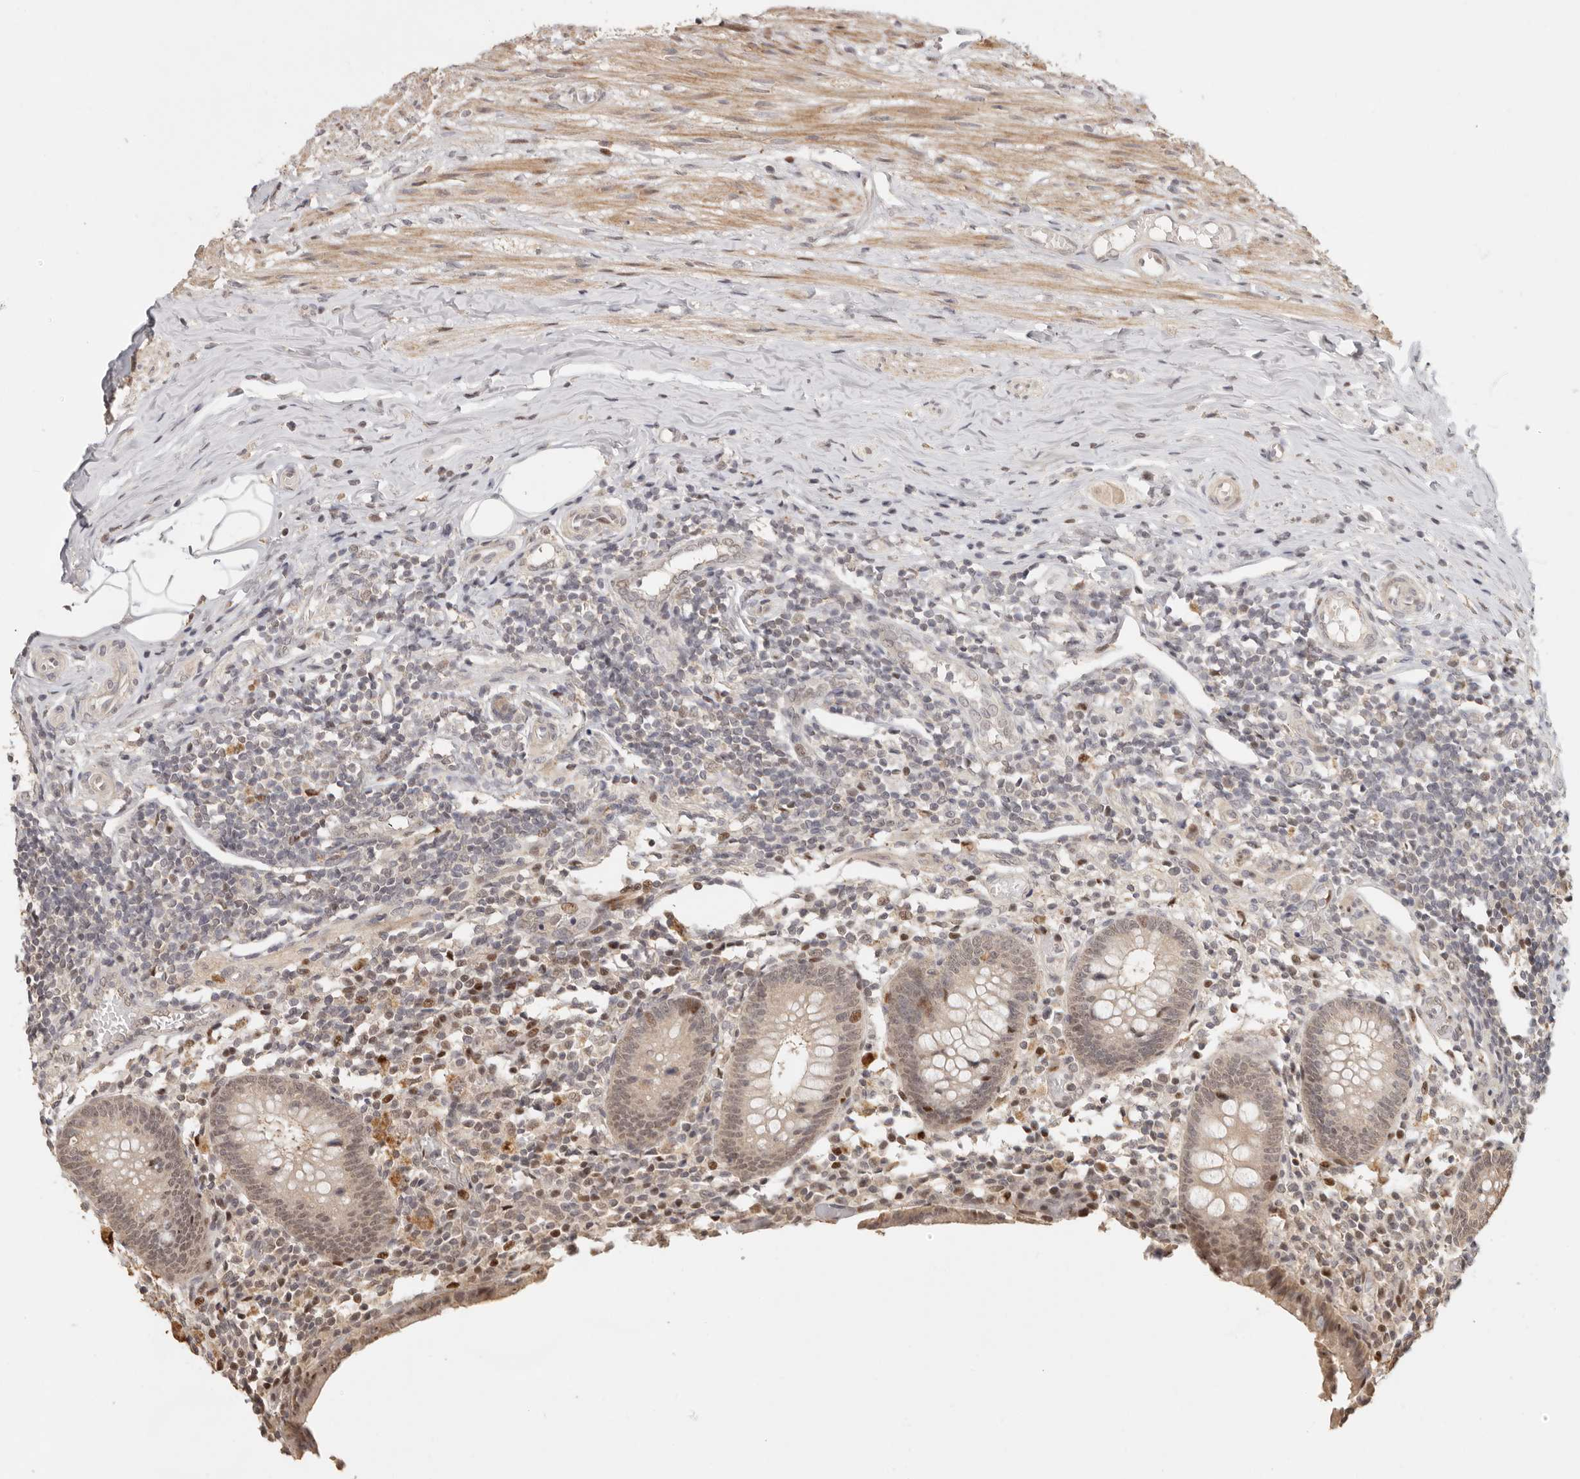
{"staining": {"intensity": "weak", "quantity": ">75%", "location": "cytoplasmic/membranous,nuclear"}, "tissue": "appendix", "cell_type": "Glandular cells", "image_type": "normal", "snomed": [{"axis": "morphology", "description": "Normal tissue, NOS"}, {"axis": "topography", "description": "Appendix"}], "caption": "Appendix stained with a brown dye reveals weak cytoplasmic/membranous,nuclear positive staining in approximately >75% of glandular cells.", "gene": "GPBP1L1", "patient": {"sex": "female", "age": 17}}